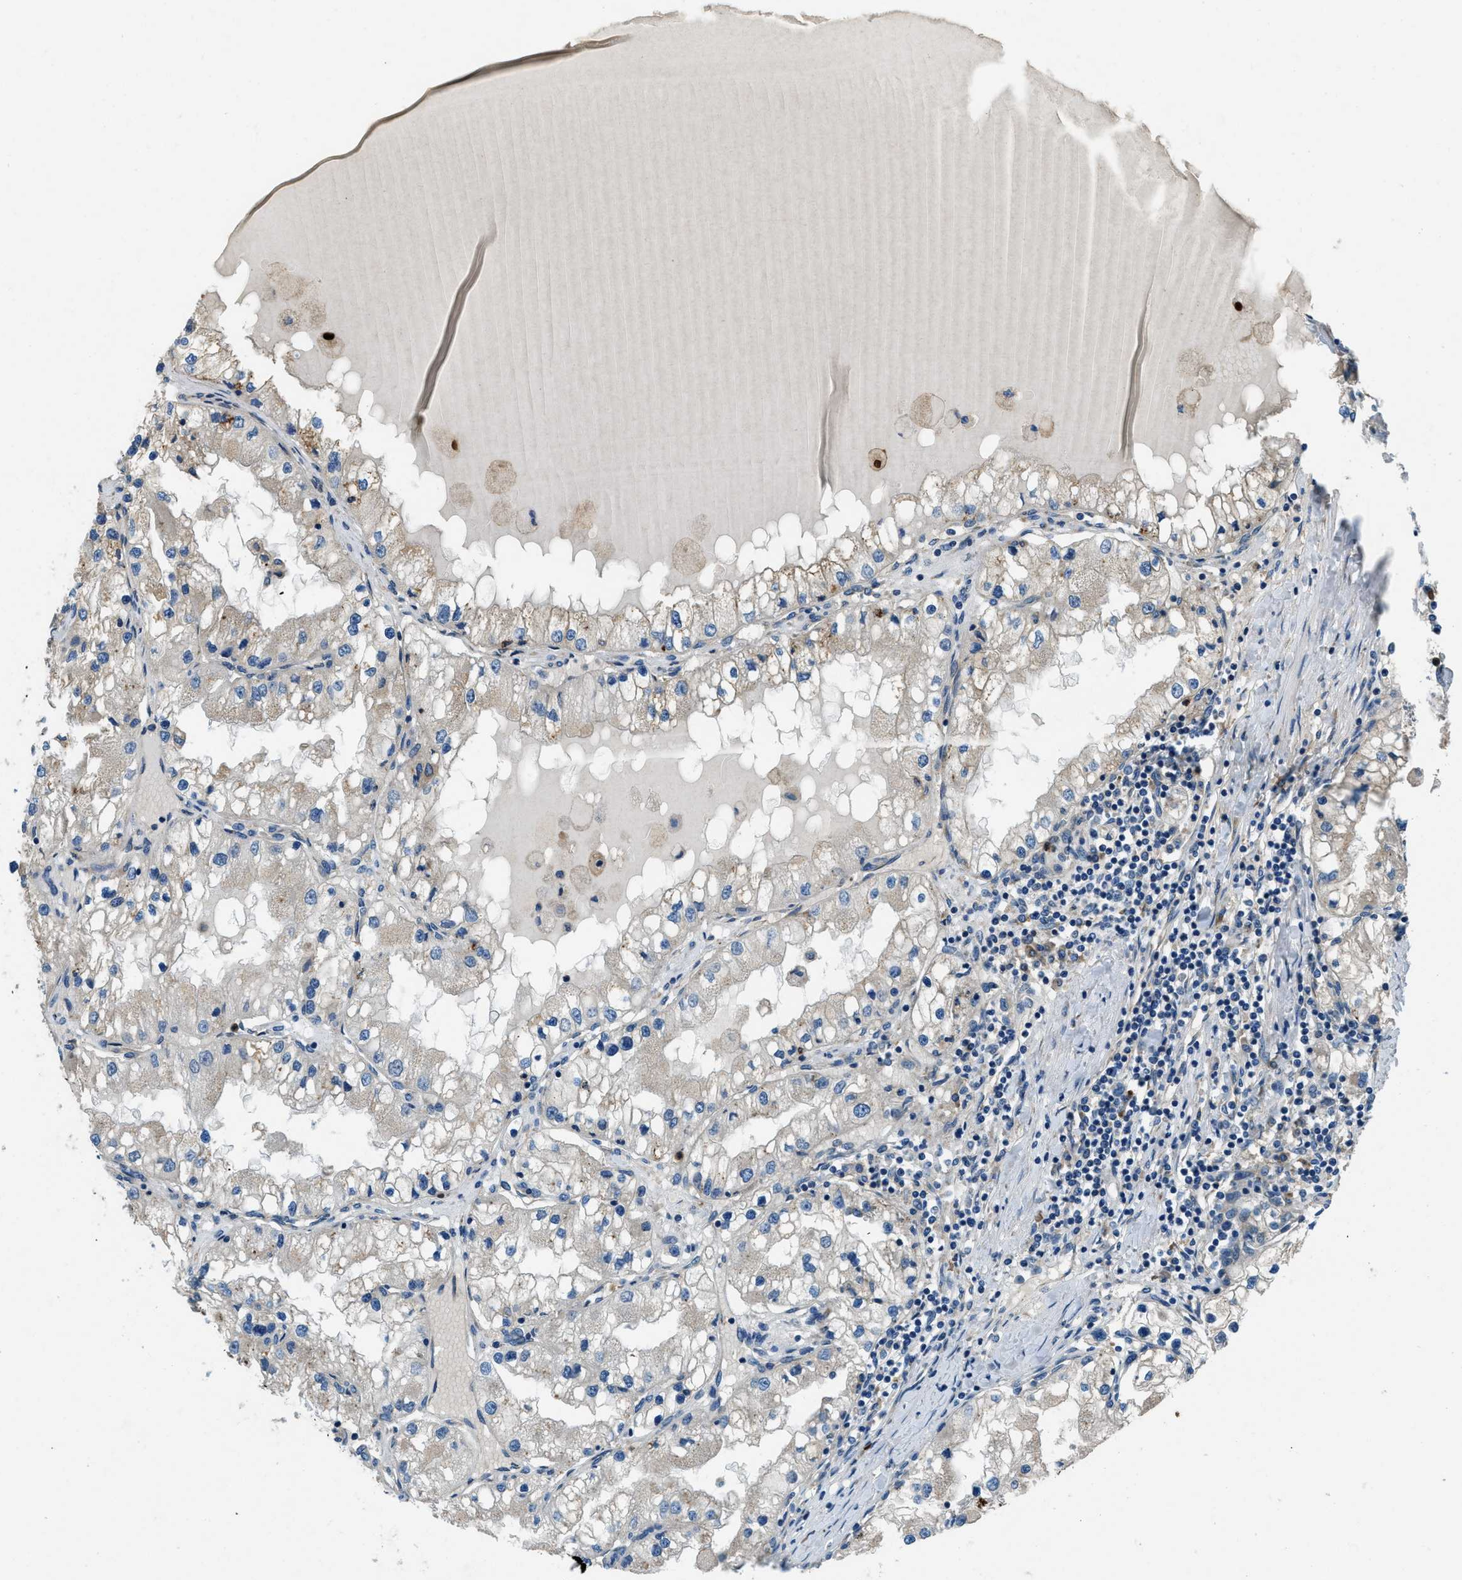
{"staining": {"intensity": "negative", "quantity": "none", "location": "none"}, "tissue": "renal cancer", "cell_type": "Tumor cells", "image_type": "cancer", "snomed": [{"axis": "morphology", "description": "Adenocarcinoma, NOS"}, {"axis": "topography", "description": "Kidney"}], "caption": "High magnification brightfield microscopy of adenocarcinoma (renal) stained with DAB (brown) and counterstained with hematoxylin (blue): tumor cells show no significant positivity.", "gene": "GIMAP8", "patient": {"sex": "male", "age": 68}}